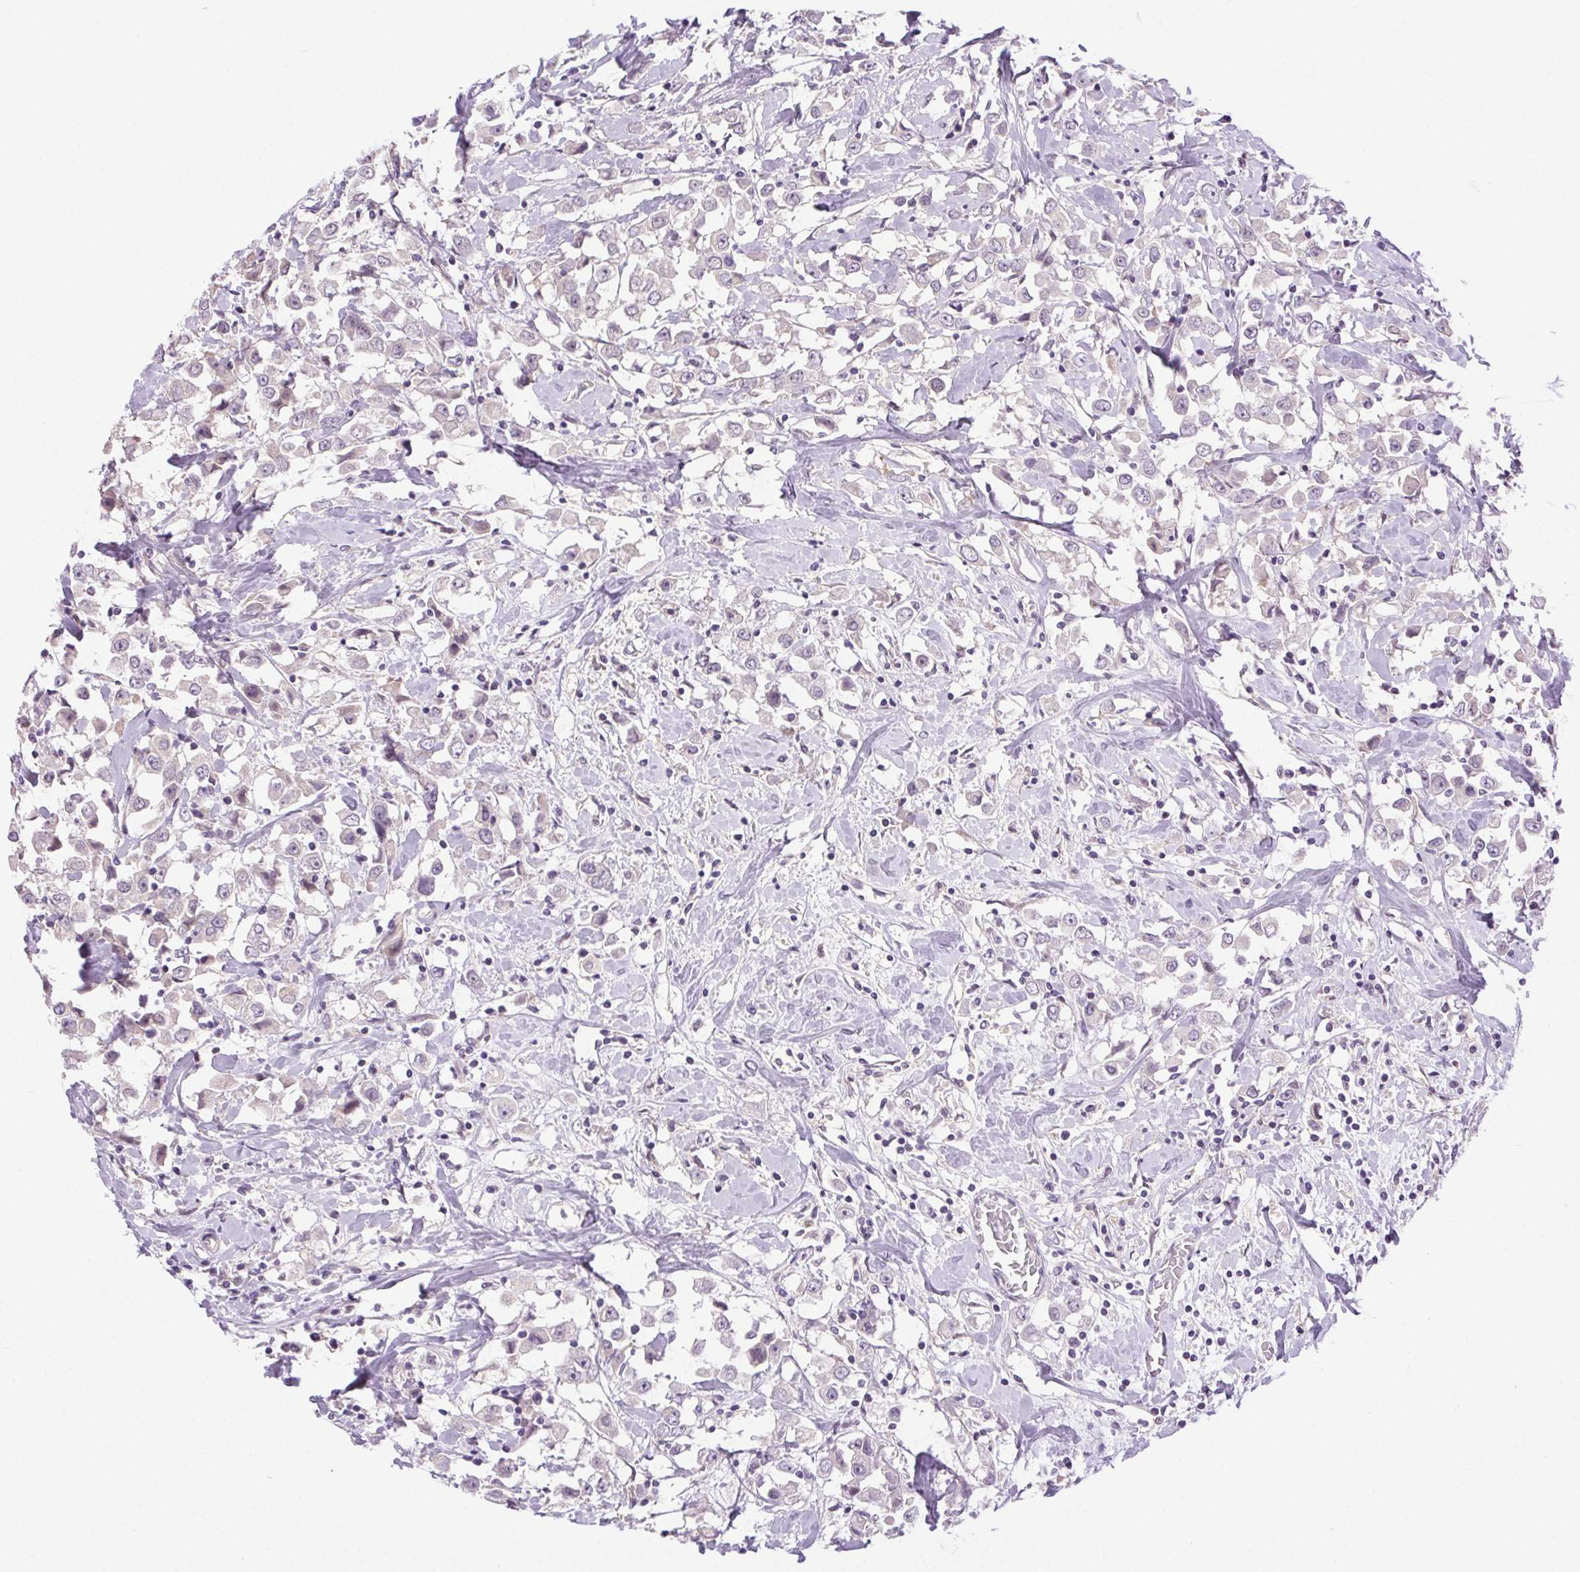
{"staining": {"intensity": "negative", "quantity": "none", "location": "none"}, "tissue": "breast cancer", "cell_type": "Tumor cells", "image_type": "cancer", "snomed": [{"axis": "morphology", "description": "Duct carcinoma"}, {"axis": "topography", "description": "Breast"}], "caption": "DAB immunohistochemical staining of human breast cancer (intraductal carcinoma) displays no significant staining in tumor cells.", "gene": "SYT11", "patient": {"sex": "female", "age": 61}}